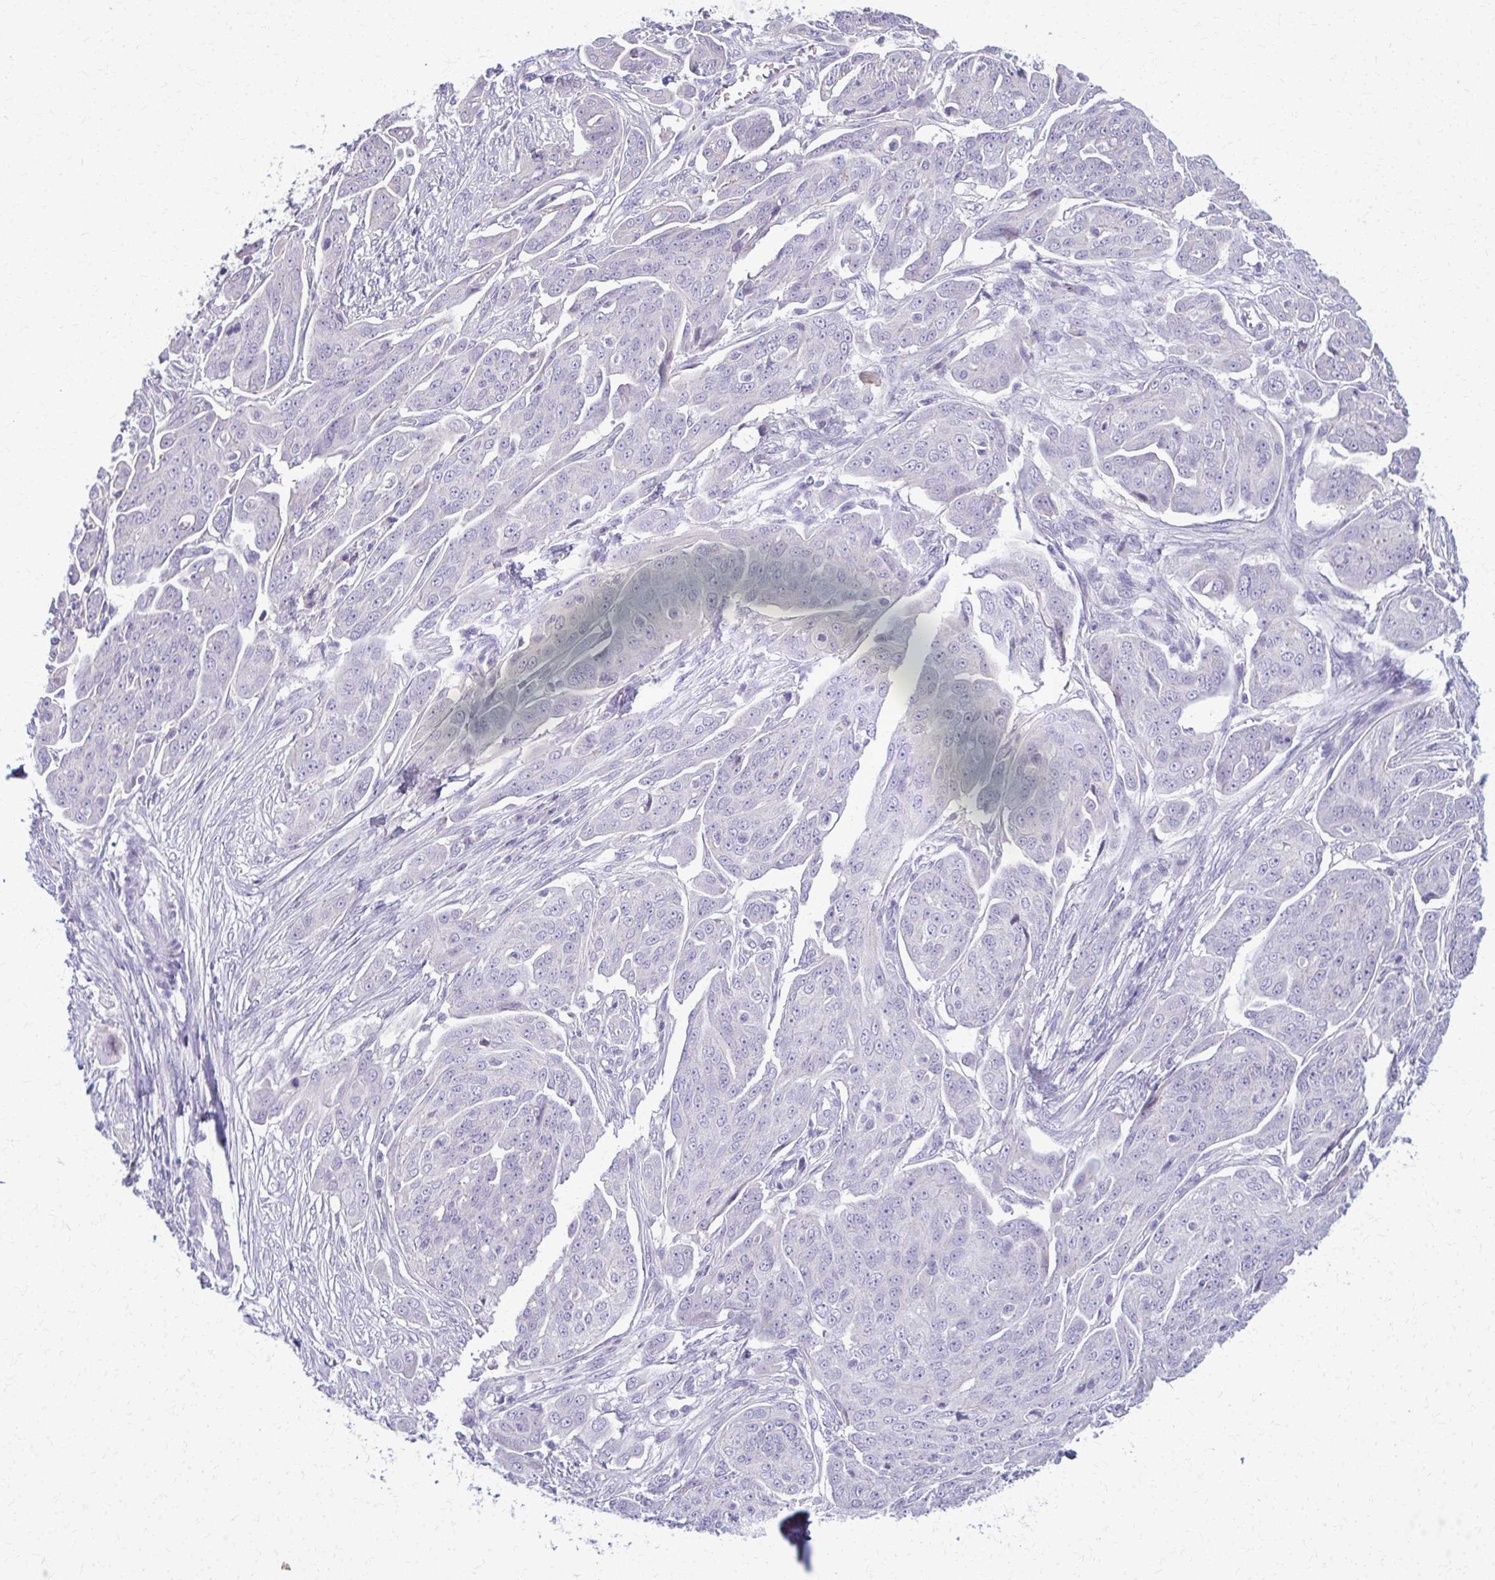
{"staining": {"intensity": "negative", "quantity": "none", "location": "none"}, "tissue": "ovarian cancer", "cell_type": "Tumor cells", "image_type": "cancer", "snomed": [{"axis": "morphology", "description": "Carcinoma, endometroid"}, {"axis": "topography", "description": "Ovary"}], "caption": "Immunohistochemistry micrograph of endometroid carcinoma (ovarian) stained for a protein (brown), which displays no positivity in tumor cells.", "gene": "OR4M1", "patient": {"sex": "female", "age": 70}}